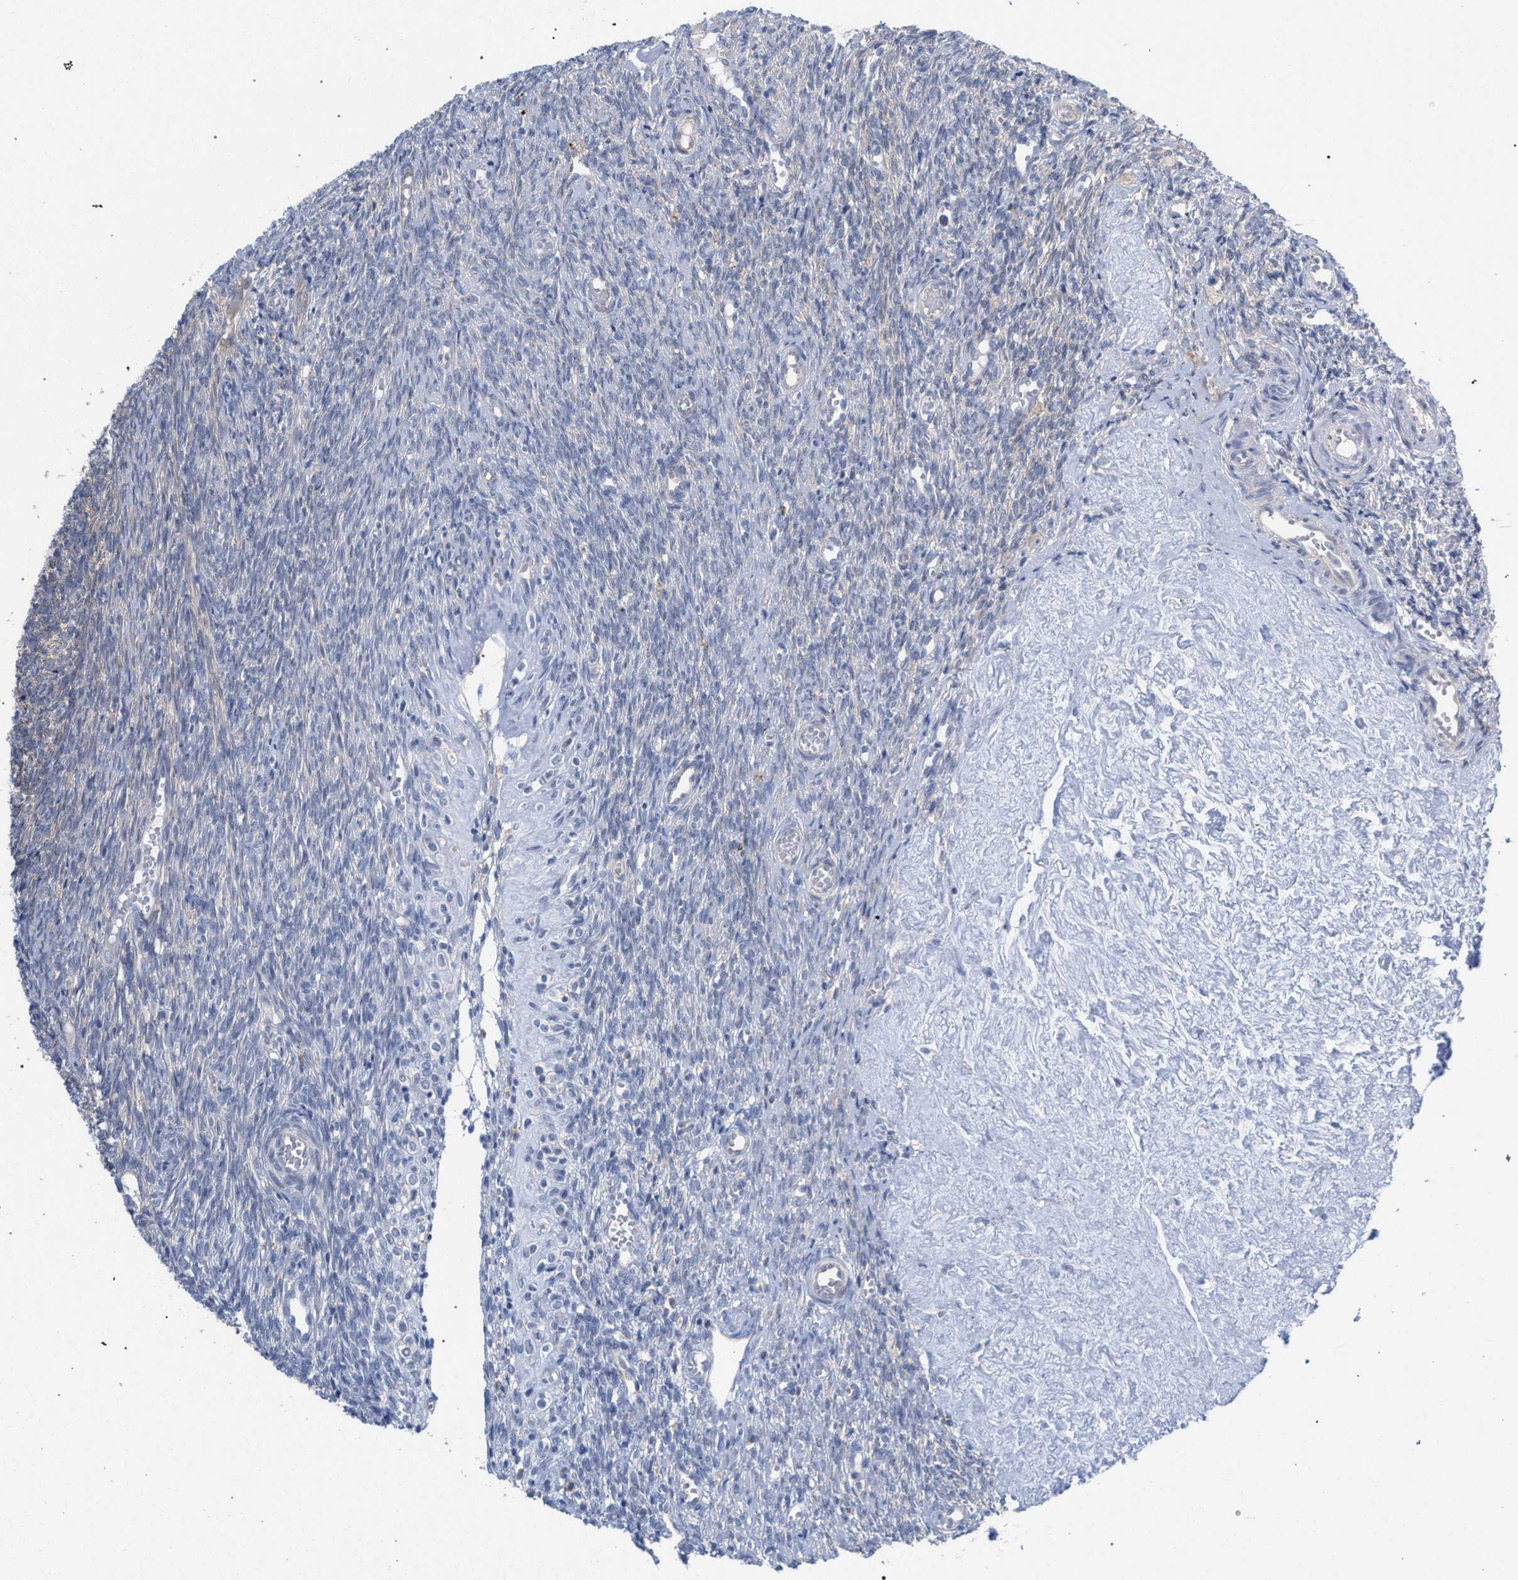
{"staining": {"intensity": "negative", "quantity": "none", "location": "none"}, "tissue": "ovary", "cell_type": "Ovarian stroma cells", "image_type": "normal", "snomed": [{"axis": "morphology", "description": "Normal tissue, NOS"}, {"axis": "topography", "description": "Ovary"}], "caption": "DAB (3,3'-diaminobenzidine) immunohistochemical staining of unremarkable human ovary reveals no significant positivity in ovarian stroma cells.", "gene": "FHOD3", "patient": {"sex": "female", "age": 41}}